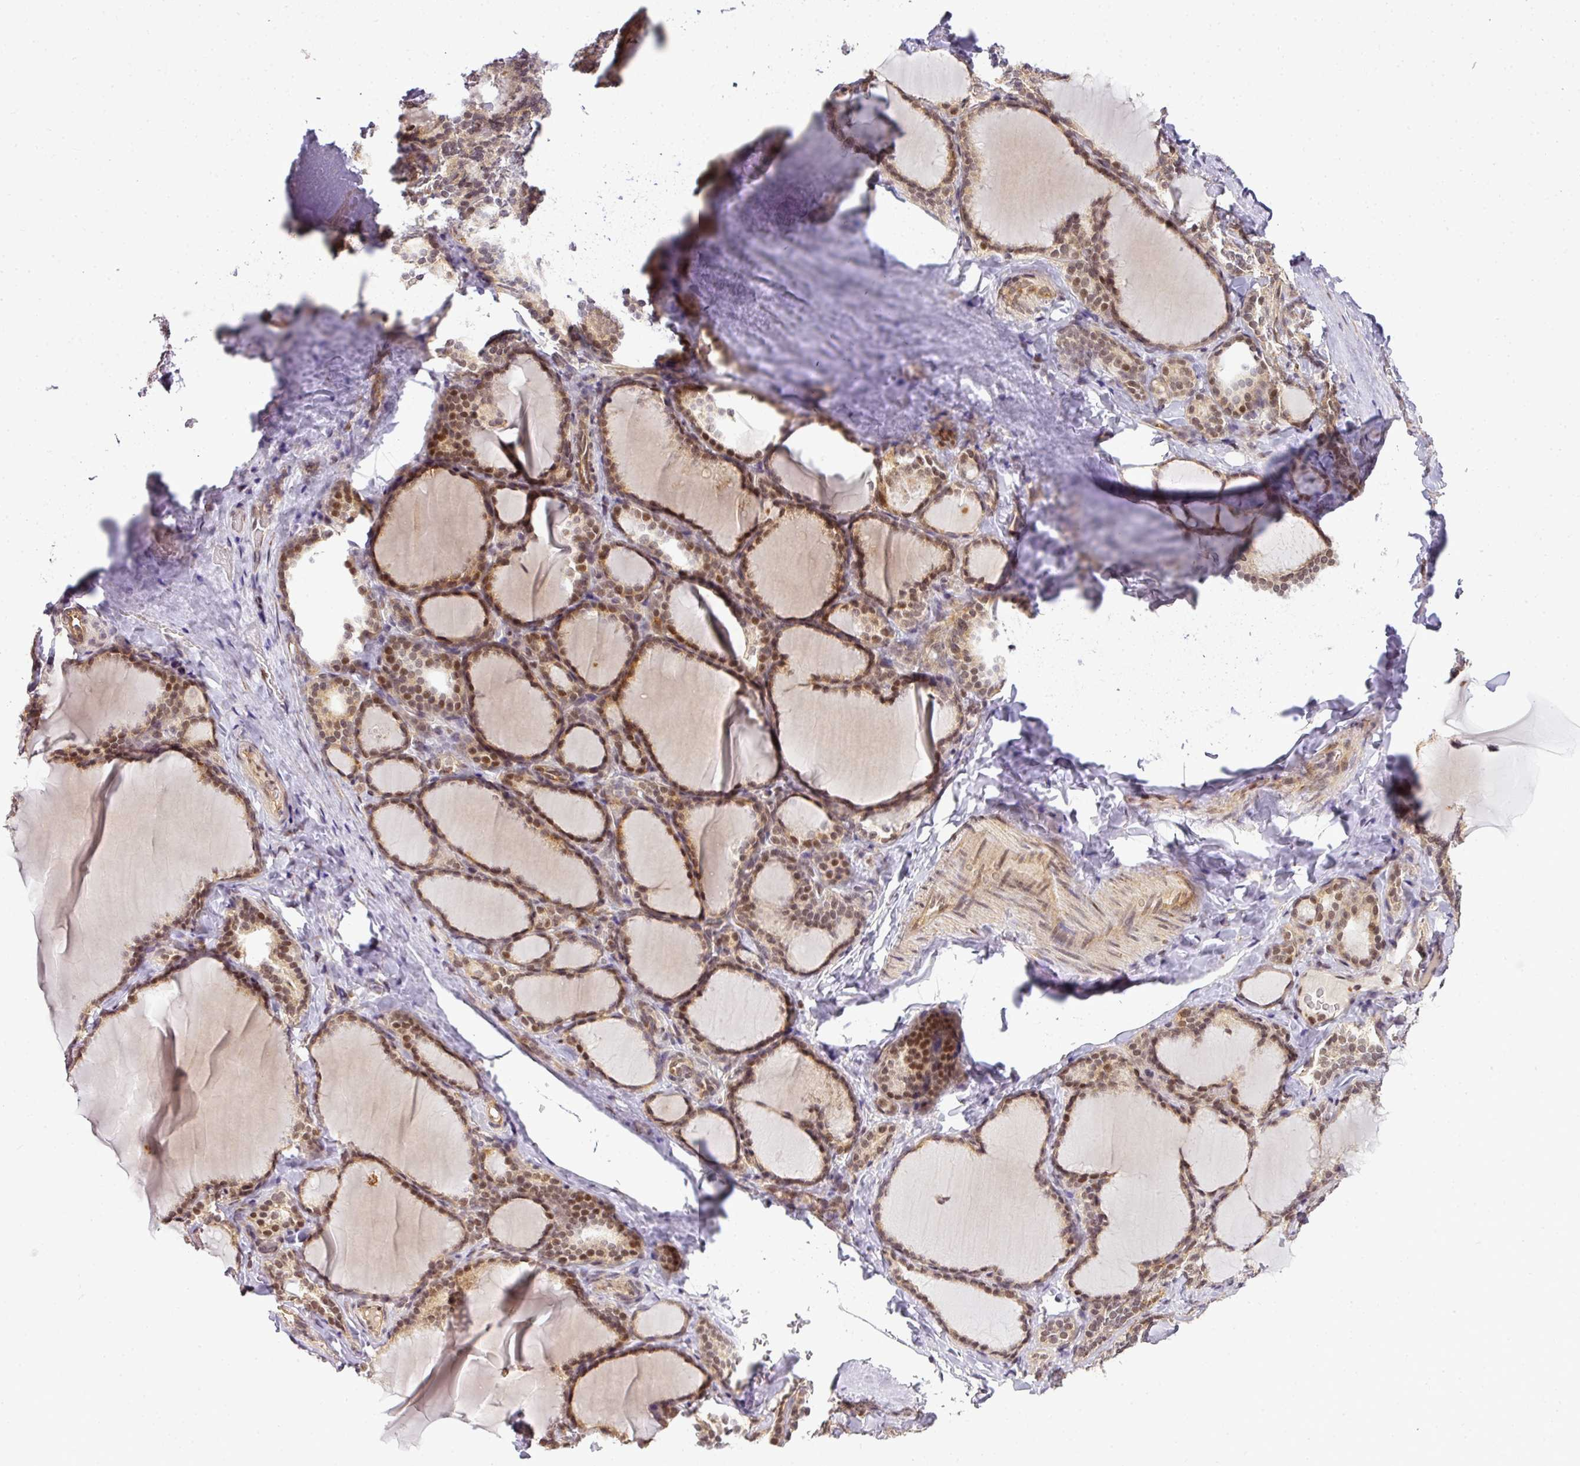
{"staining": {"intensity": "moderate", "quantity": ">75%", "location": "cytoplasmic/membranous,nuclear"}, "tissue": "thyroid gland", "cell_type": "Glandular cells", "image_type": "normal", "snomed": [{"axis": "morphology", "description": "Normal tissue, NOS"}, {"axis": "topography", "description": "Thyroid gland"}], "caption": "A medium amount of moderate cytoplasmic/membranous,nuclear positivity is appreciated in about >75% of glandular cells in benign thyroid gland.", "gene": "C1orf226", "patient": {"sex": "female", "age": 31}}